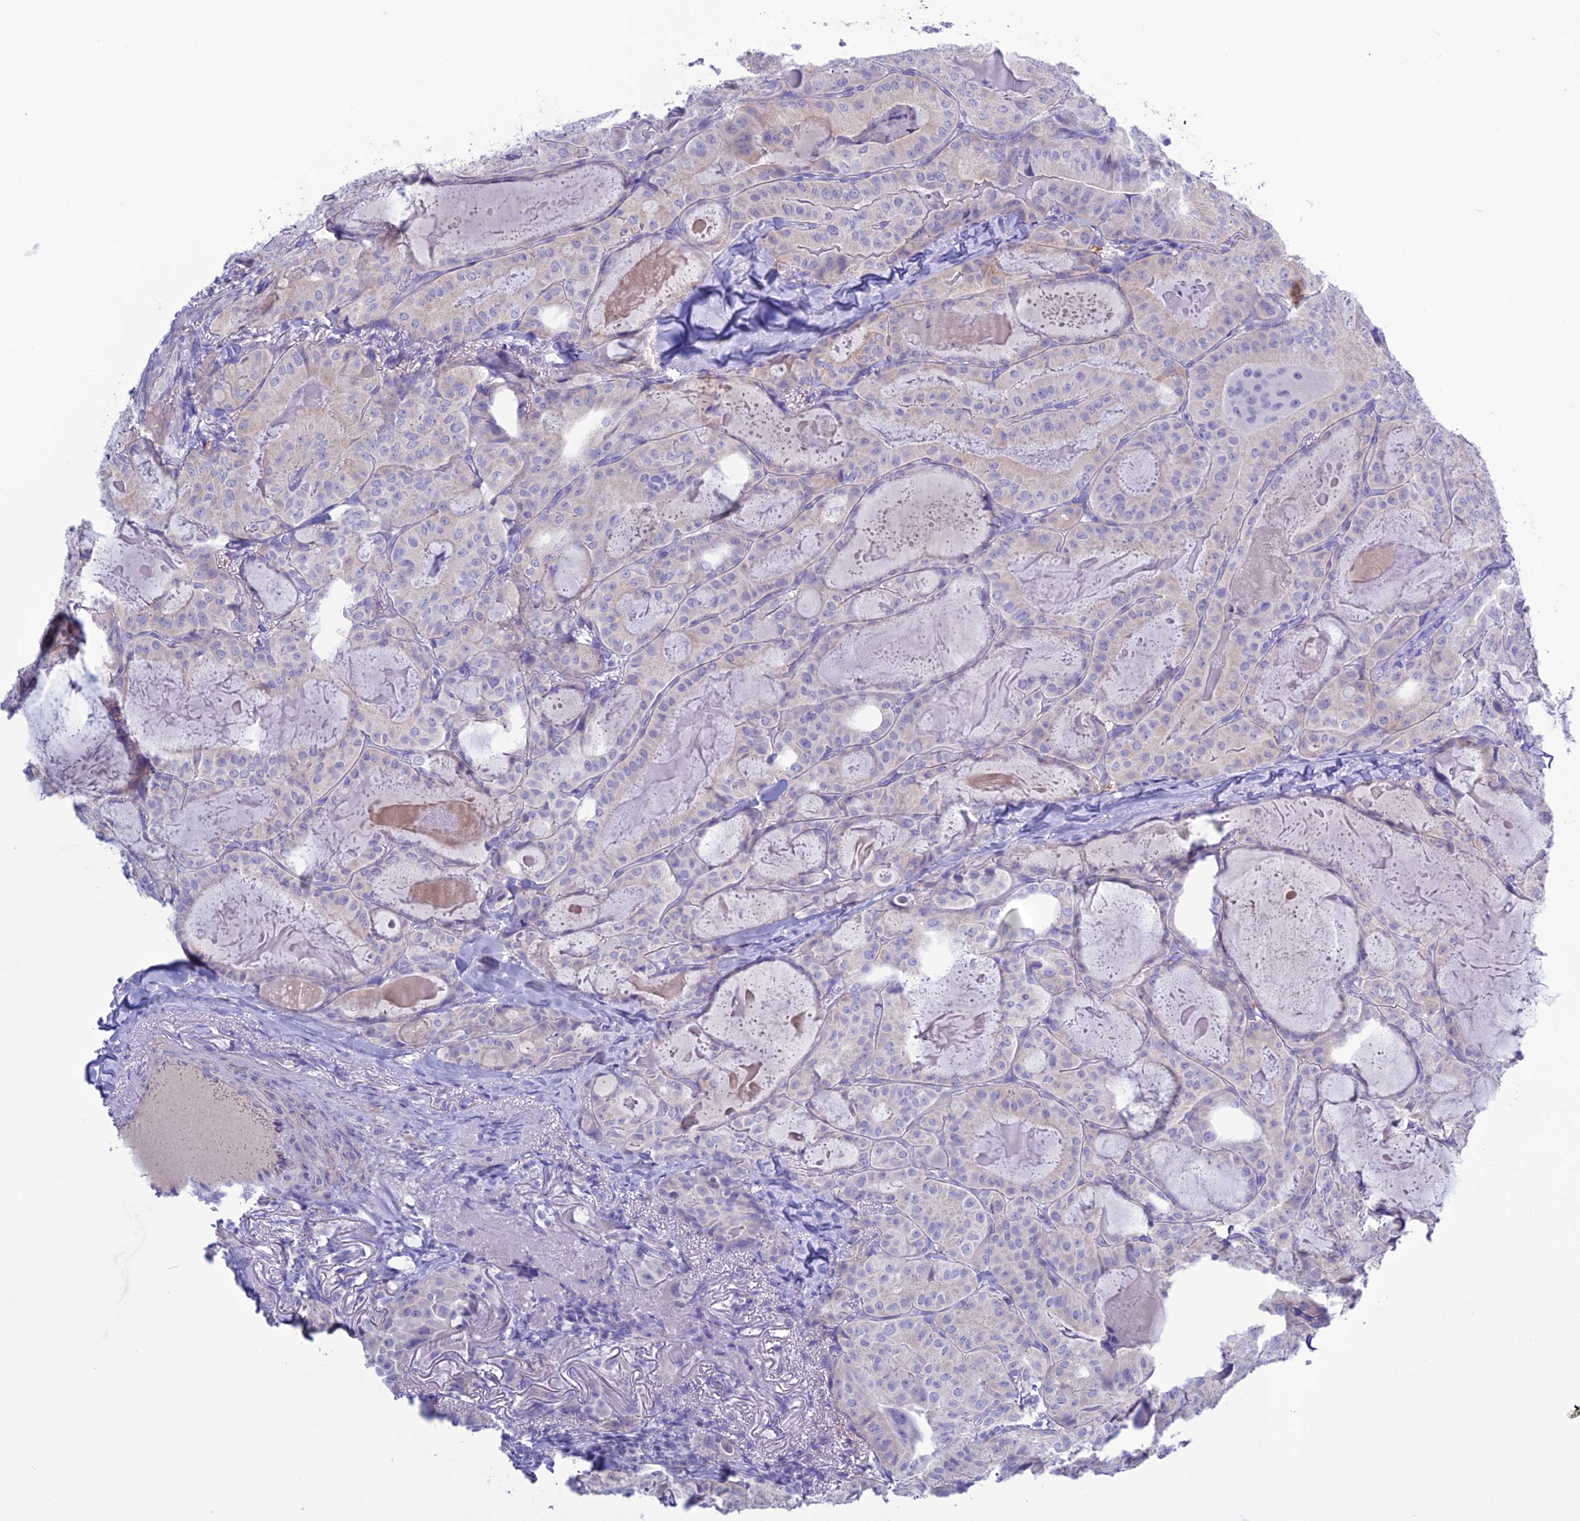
{"staining": {"intensity": "negative", "quantity": "none", "location": "none"}, "tissue": "thyroid cancer", "cell_type": "Tumor cells", "image_type": "cancer", "snomed": [{"axis": "morphology", "description": "Papillary adenocarcinoma, NOS"}, {"axis": "topography", "description": "Thyroid gland"}], "caption": "Thyroid cancer stained for a protein using immunohistochemistry (IHC) exhibits no staining tumor cells.", "gene": "CLEC2L", "patient": {"sex": "female", "age": 68}}